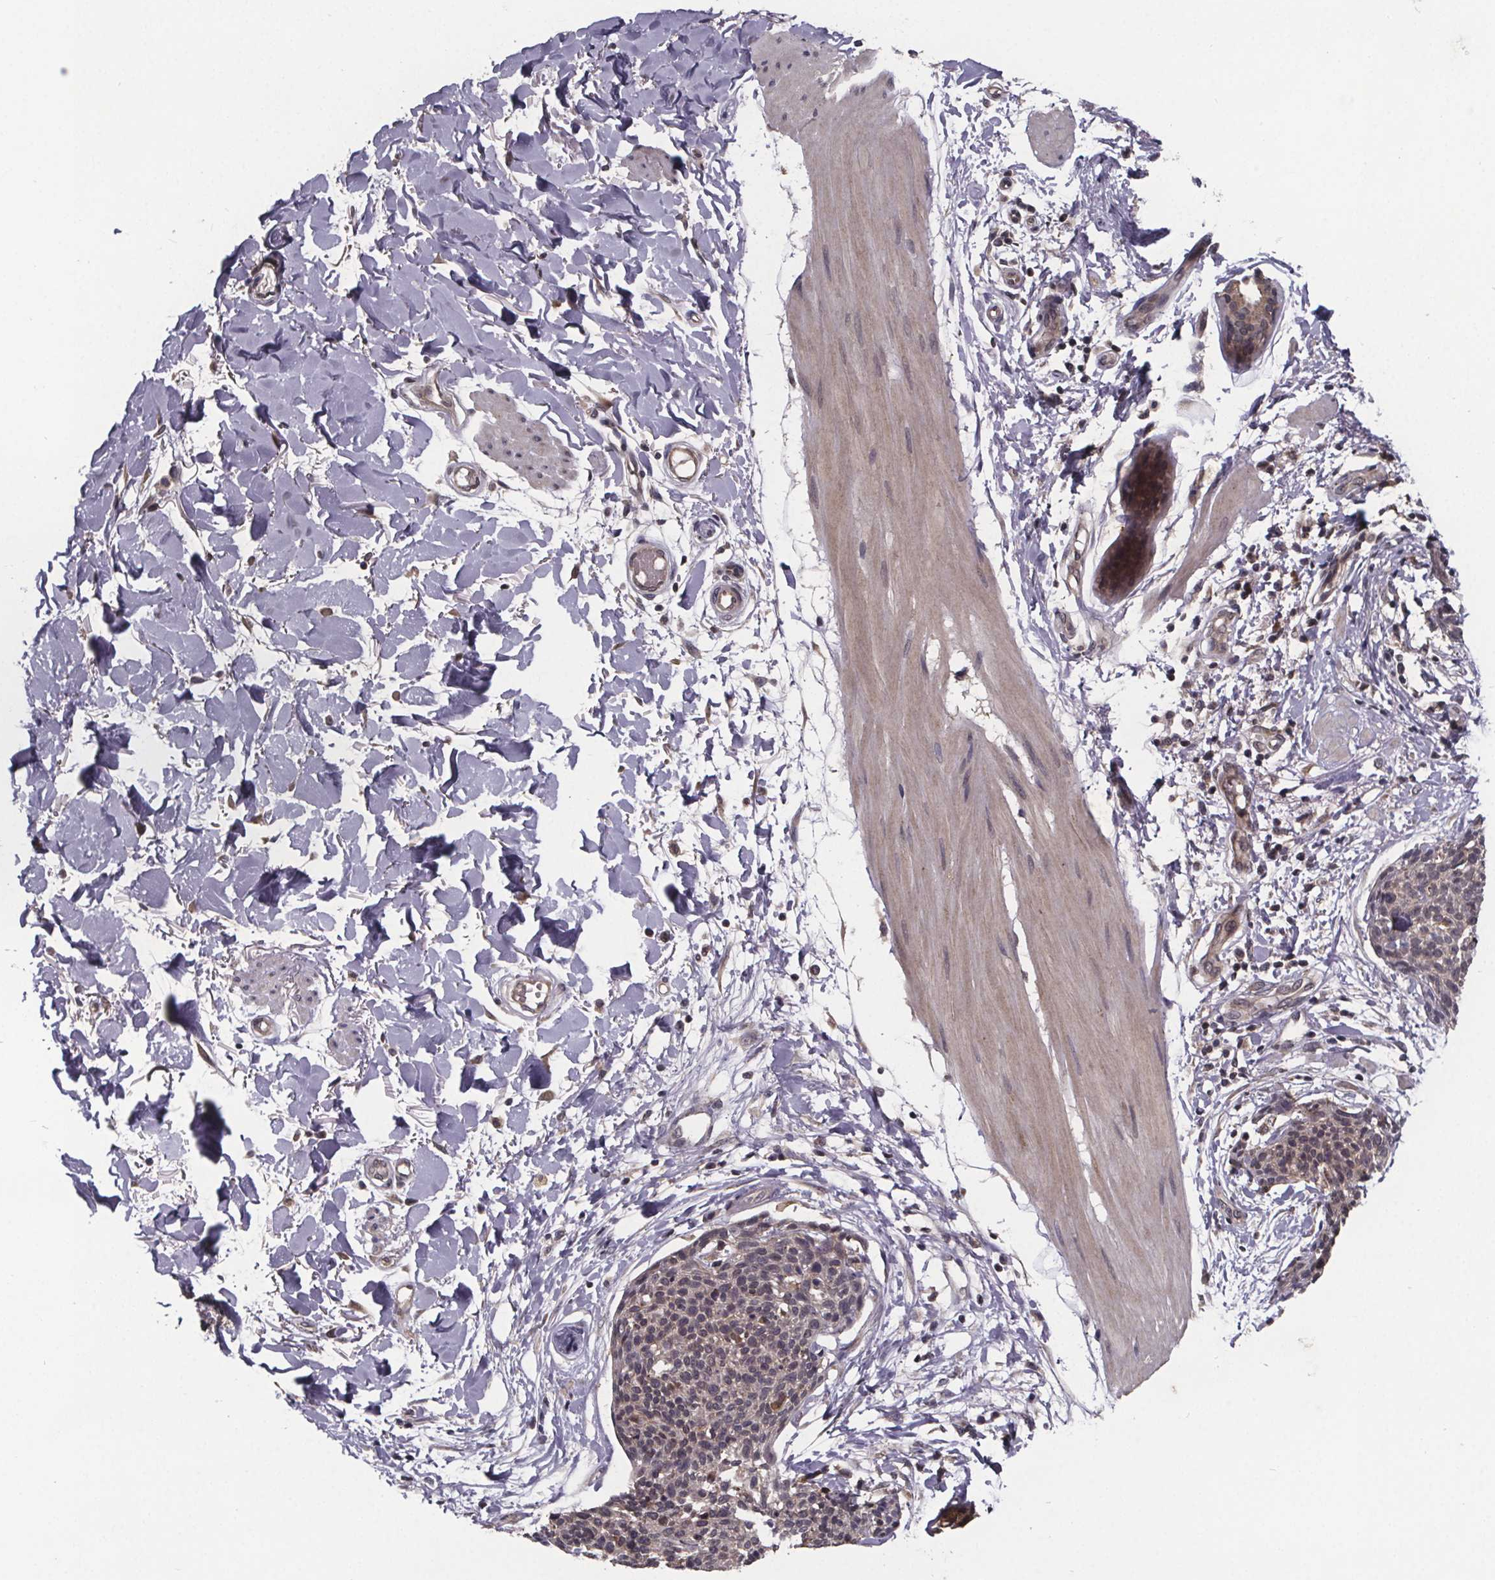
{"staining": {"intensity": "weak", "quantity": "<25%", "location": "cytoplasmic/membranous"}, "tissue": "skin cancer", "cell_type": "Tumor cells", "image_type": "cancer", "snomed": [{"axis": "morphology", "description": "Squamous cell carcinoma, NOS"}, {"axis": "topography", "description": "Skin"}, {"axis": "topography", "description": "Vulva"}], "caption": "The histopathology image demonstrates no staining of tumor cells in skin squamous cell carcinoma.", "gene": "SAT1", "patient": {"sex": "female", "age": 75}}